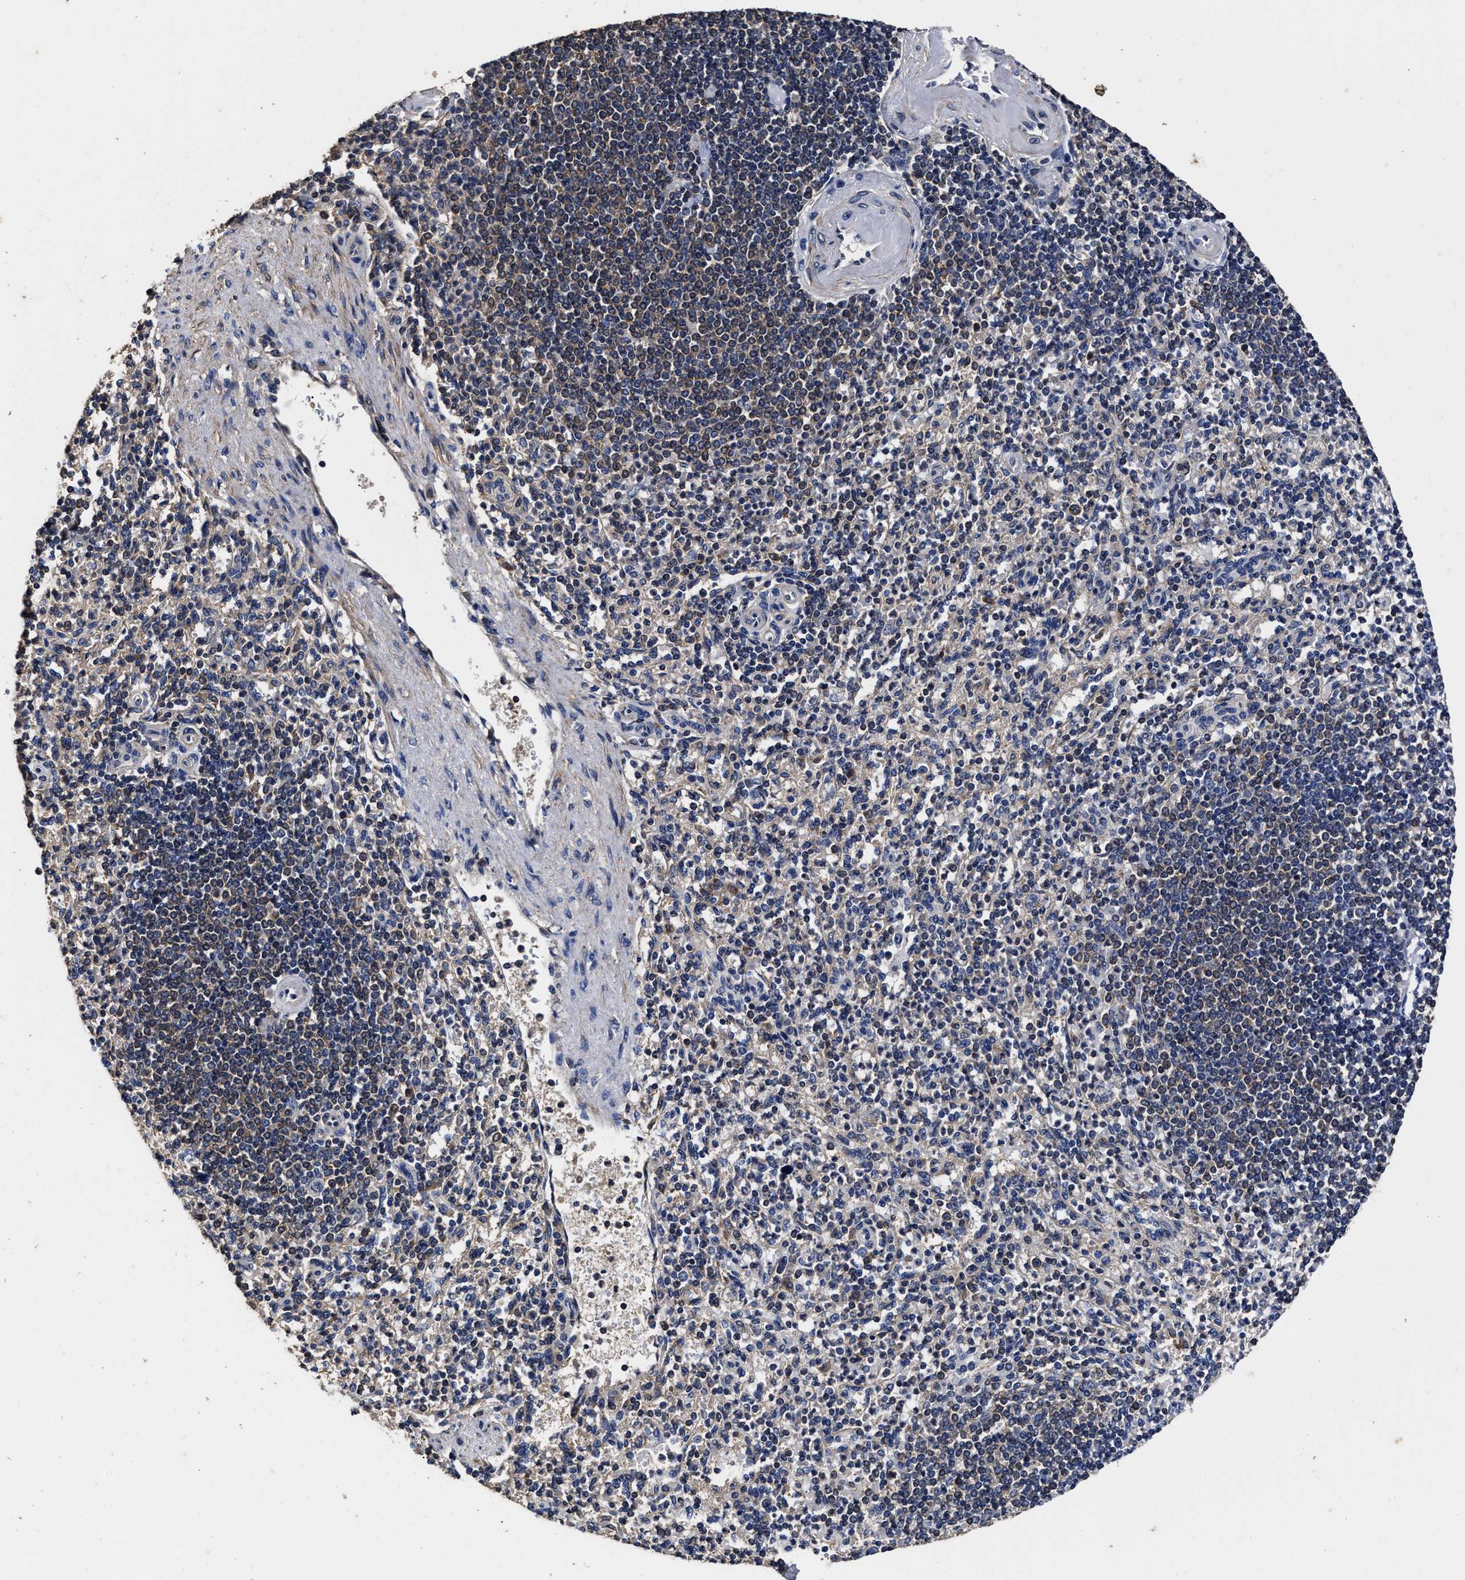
{"staining": {"intensity": "moderate", "quantity": "<25%", "location": "cytoplasmic/membranous"}, "tissue": "spleen", "cell_type": "Cells in red pulp", "image_type": "normal", "snomed": [{"axis": "morphology", "description": "Normal tissue, NOS"}, {"axis": "topography", "description": "Spleen"}], "caption": "Moderate cytoplasmic/membranous positivity for a protein is appreciated in approximately <25% of cells in red pulp of benign spleen using IHC.", "gene": "AVEN", "patient": {"sex": "female", "age": 74}}